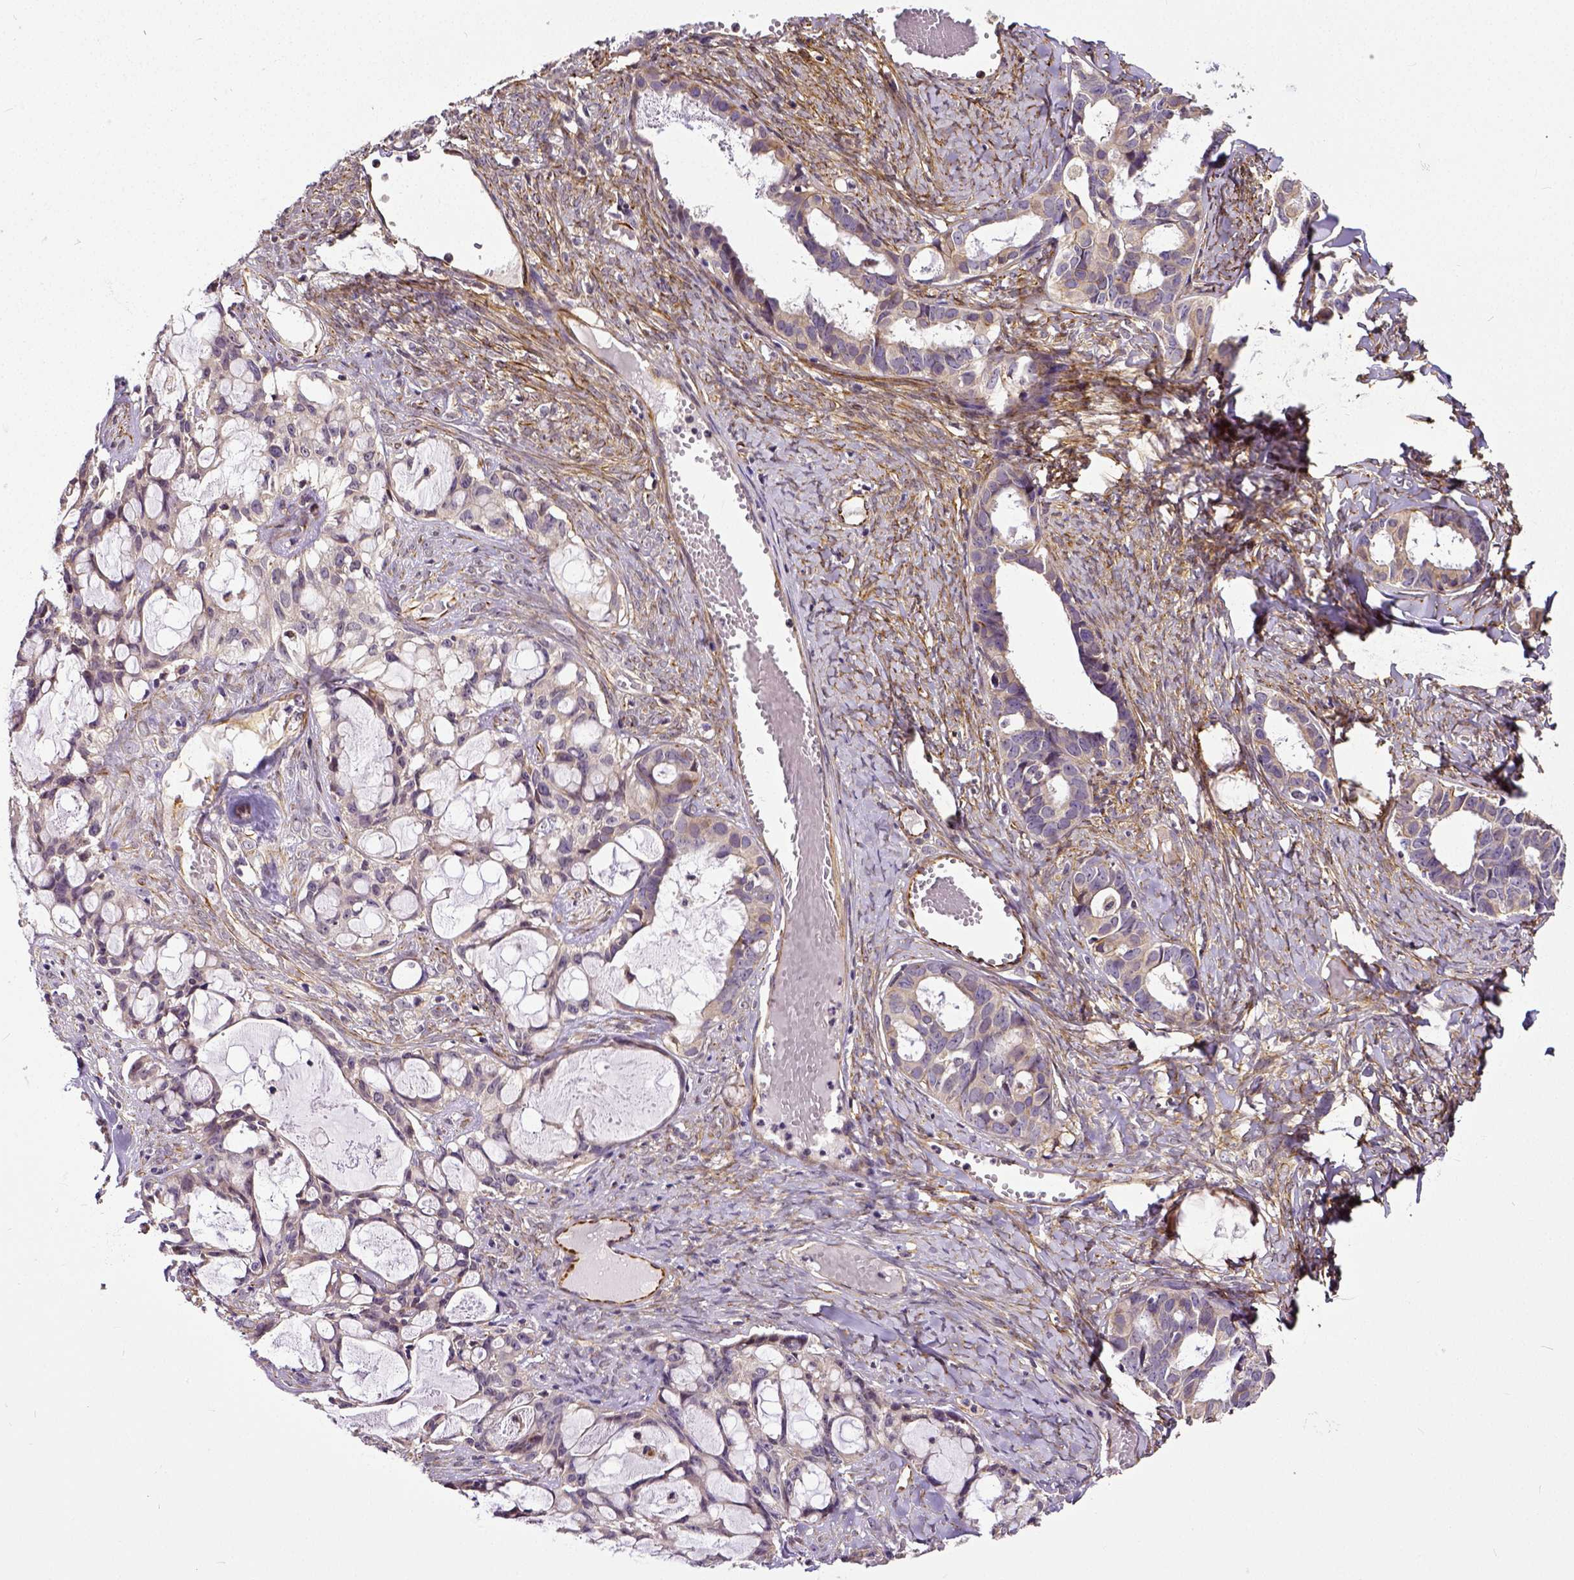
{"staining": {"intensity": "moderate", "quantity": "<25%", "location": "cytoplasmic/membranous"}, "tissue": "ovarian cancer", "cell_type": "Tumor cells", "image_type": "cancer", "snomed": [{"axis": "morphology", "description": "Cystadenocarcinoma, serous, NOS"}, {"axis": "topography", "description": "Ovary"}], "caption": "Moderate cytoplasmic/membranous expression for a protein is seen in about <25% of tumor cells of ovarian cancer (serous cystadenocarcinoma) using IHC.", "gene": "DICER1", "patient": {"sex": "female", "age": 69}}